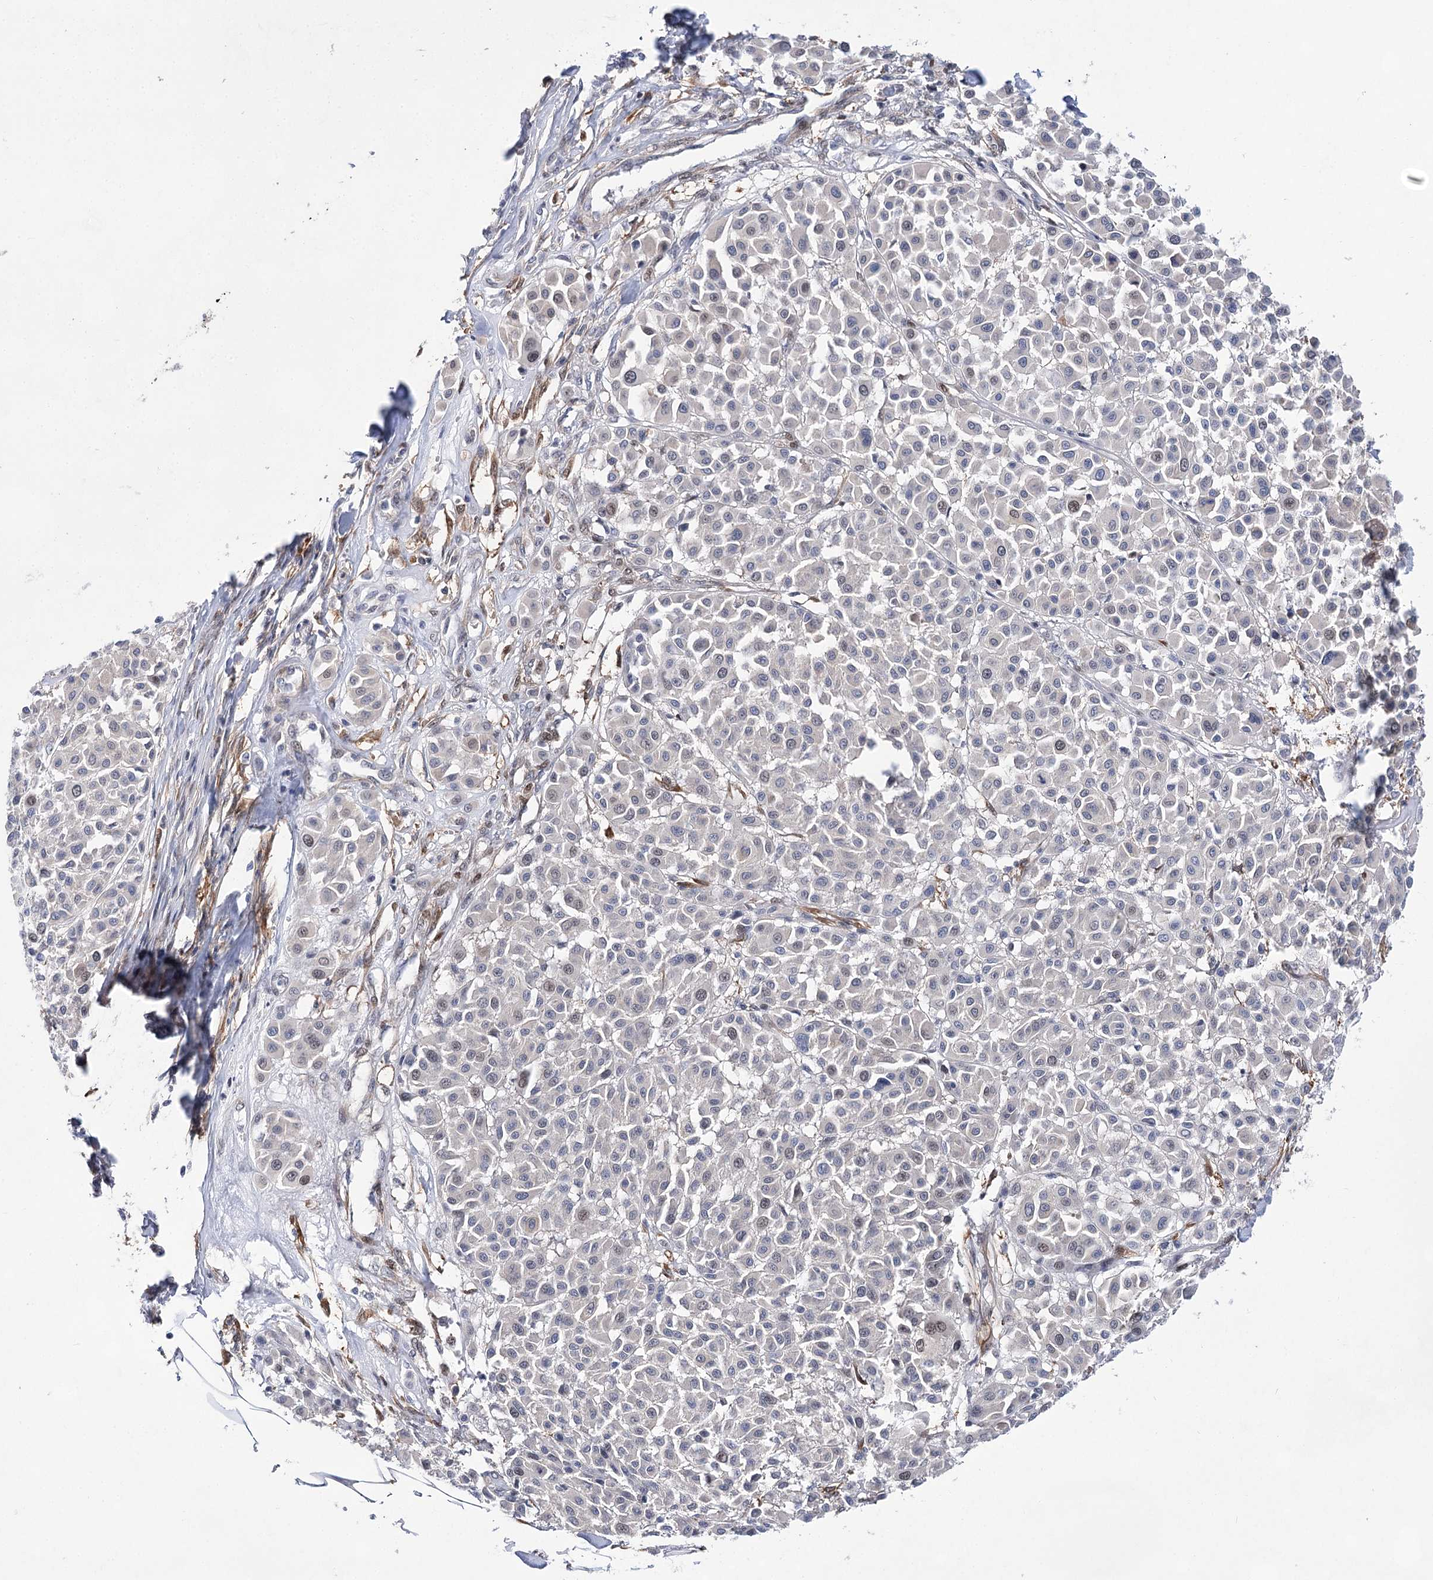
{"staining": {"intensity": "negative", "quantity": "none", "location": "none"}, "tissue": "melanoma", "cell_type": "Tumor cells", "image_type": "cancer", "snomed": [{"axis": "morphology", "description": "Malignant melanoma, Metastatic site"}, {"axis": "topography", "description": "Soft tissue"}], "caption": "Immunohistochemical staining of malignant melanoma (metastatic site) reveals no significant expression in tumor cells.", "gene": "UGDH", "patient": {"sex": "male", "age": 41}}